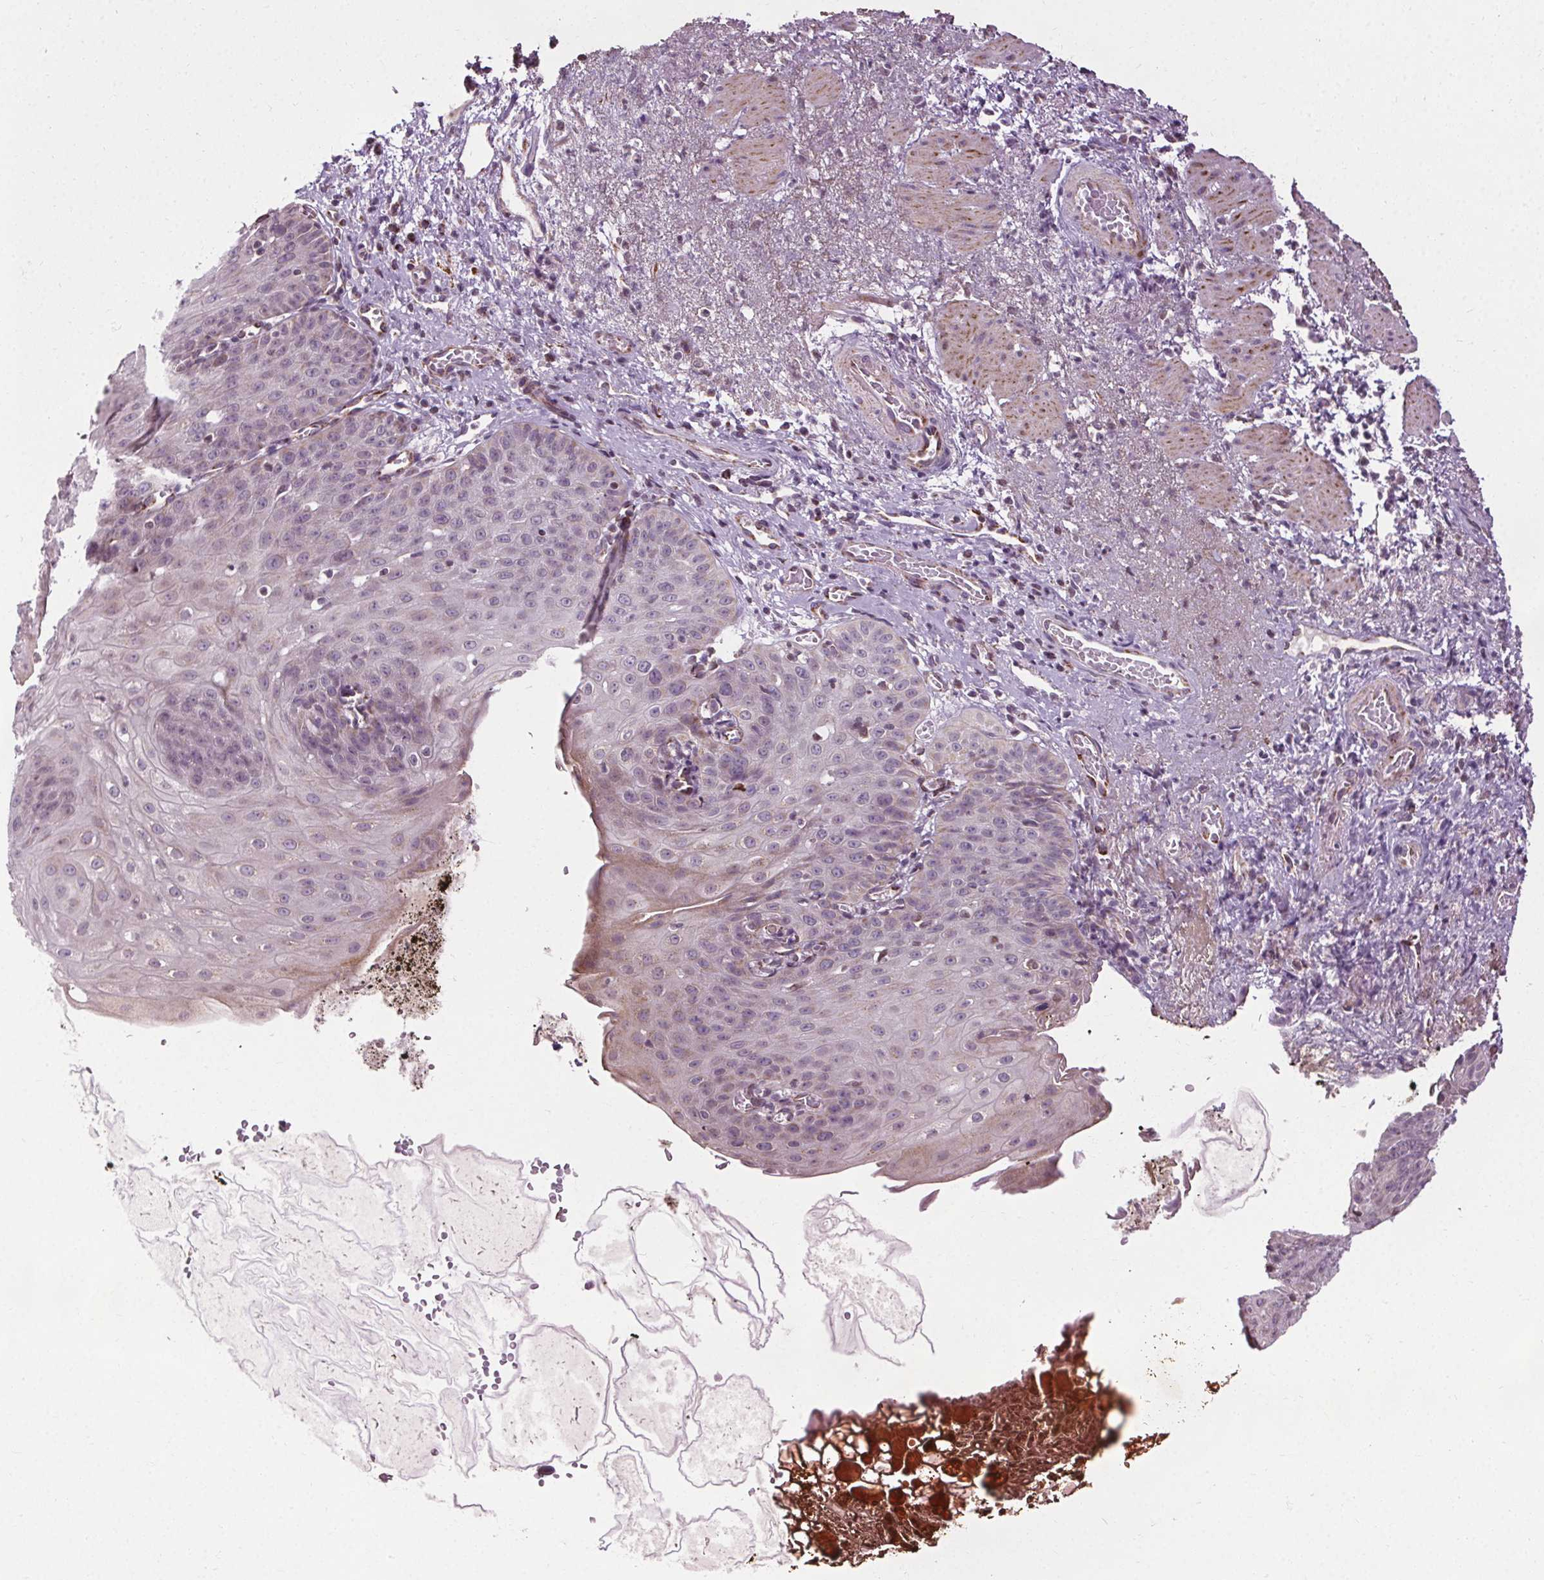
{"staining": {"intensity": "moderate", "quantity": "<25%", "location": "cytoplasmic/membranous,nuclear"}, "tissue": "esophagus", "cell_type": "Squamous epithelial cells", "image_type": "normal", "snomed": [{"axis": "morphology", "description": "Normal tissue, NOS"}, {"axis": "topography", "description": "Esophagus"}], "caption": "A histopathology image of human esophagus stained for a protein demonstrates moderate cytoplasmic/membranous,nuclear brown staining in squamous epithelial cells. The staining was performed using DAB, with brown indicating positive protein expression. Nuclei are stained blue with hematoxylin.", "gene": "LFNG", "patient": {"sex": "male", "age": 71}}